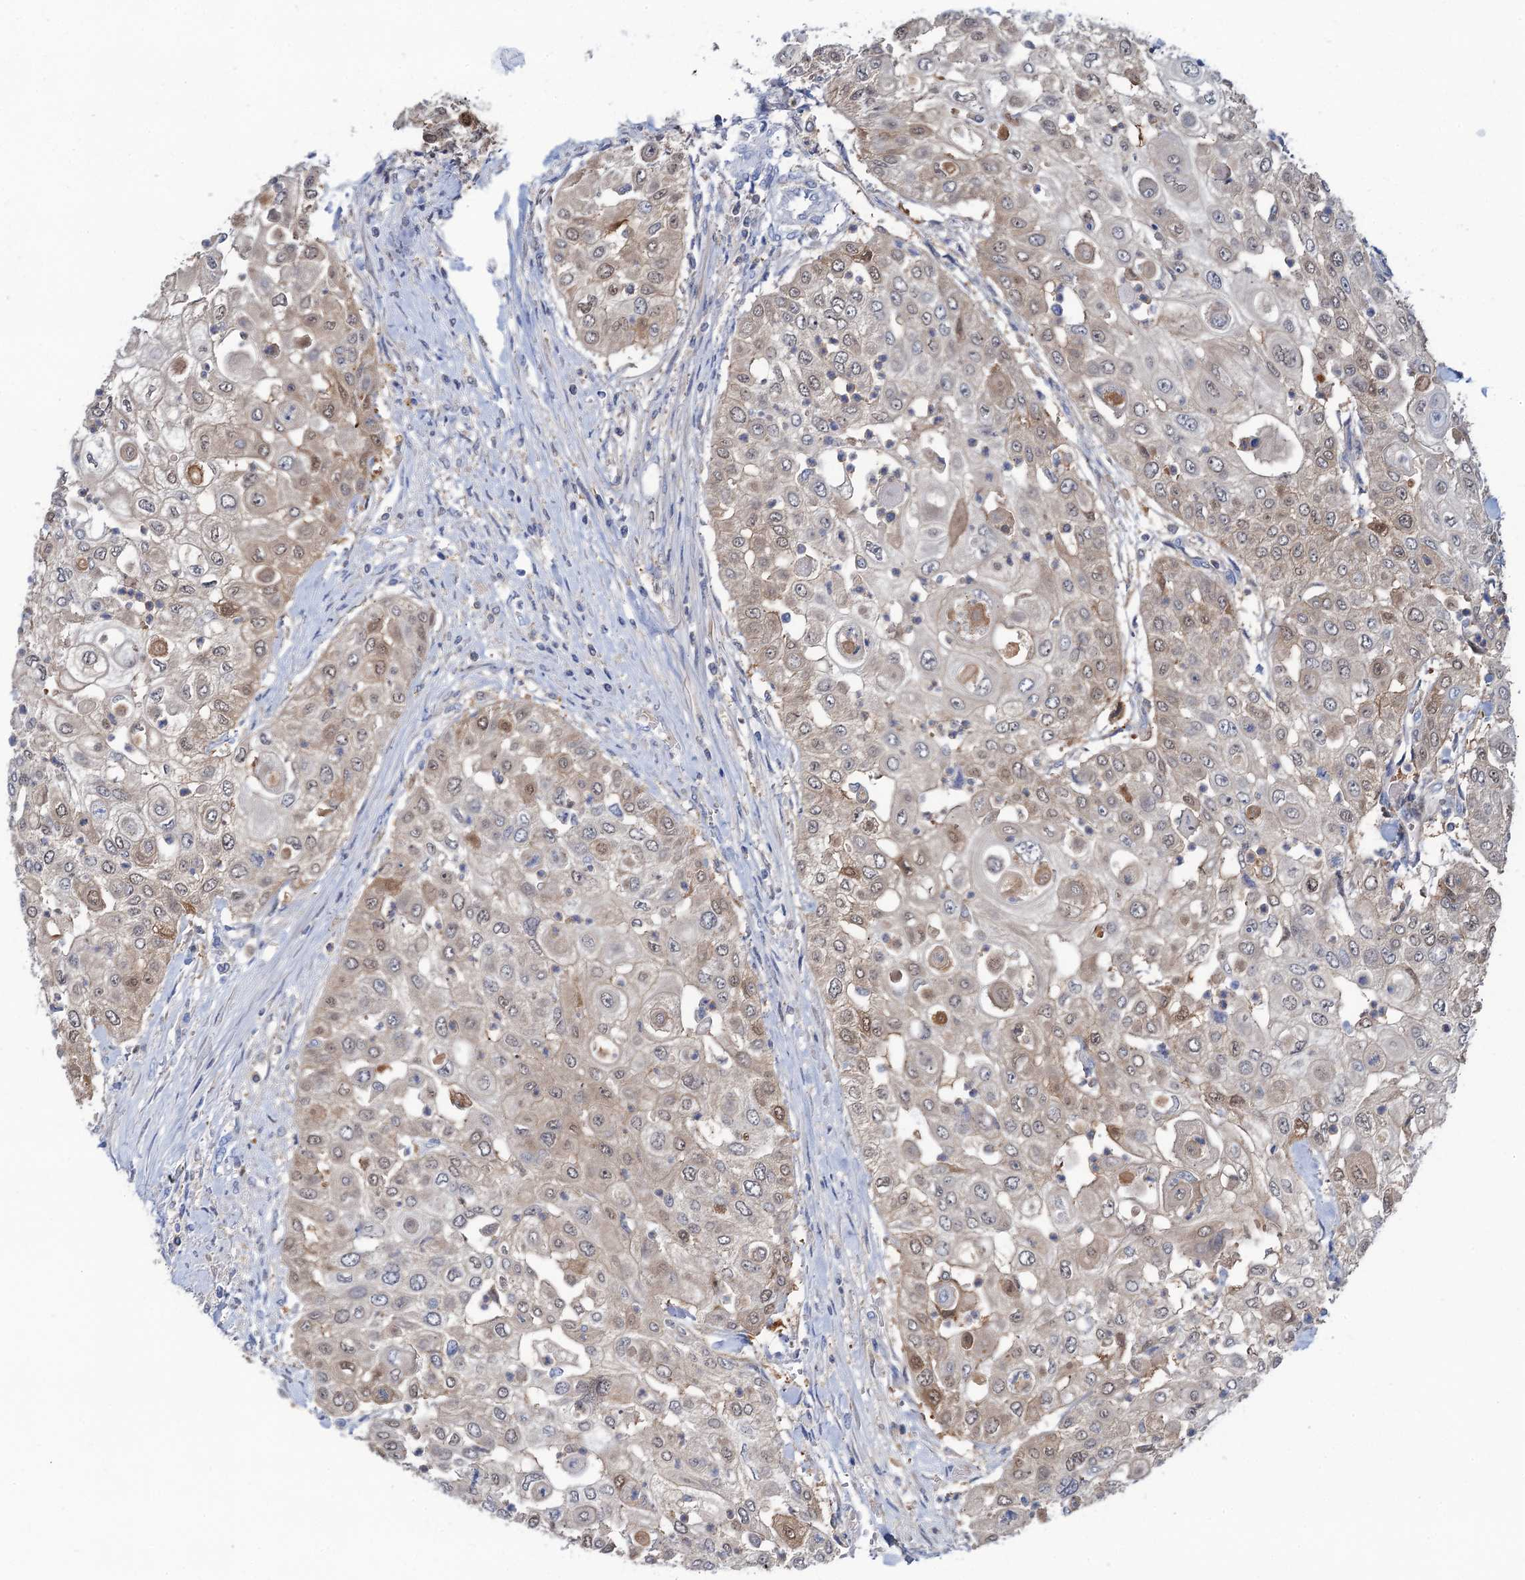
{"staining": {"intensity": "weak", "quantity": "<25%", "location": "cytoplasmic/membranous,nuclear"}, "tissue": "urothelial cancer", "cell_type": "Tumor cells", "image_type": "cancer", "snomed": [{"axis": "morphology", "description": "Urothelial carcinoma, High grade"}, {"axis": "topography", "description": "Urinary bladder"}], "caption": "IHC of urothelial carcinoma (high-grade) reveals no expression in tumor cells.", "gene": "FAH", "patient": {"sex": "female", "age": 79}}